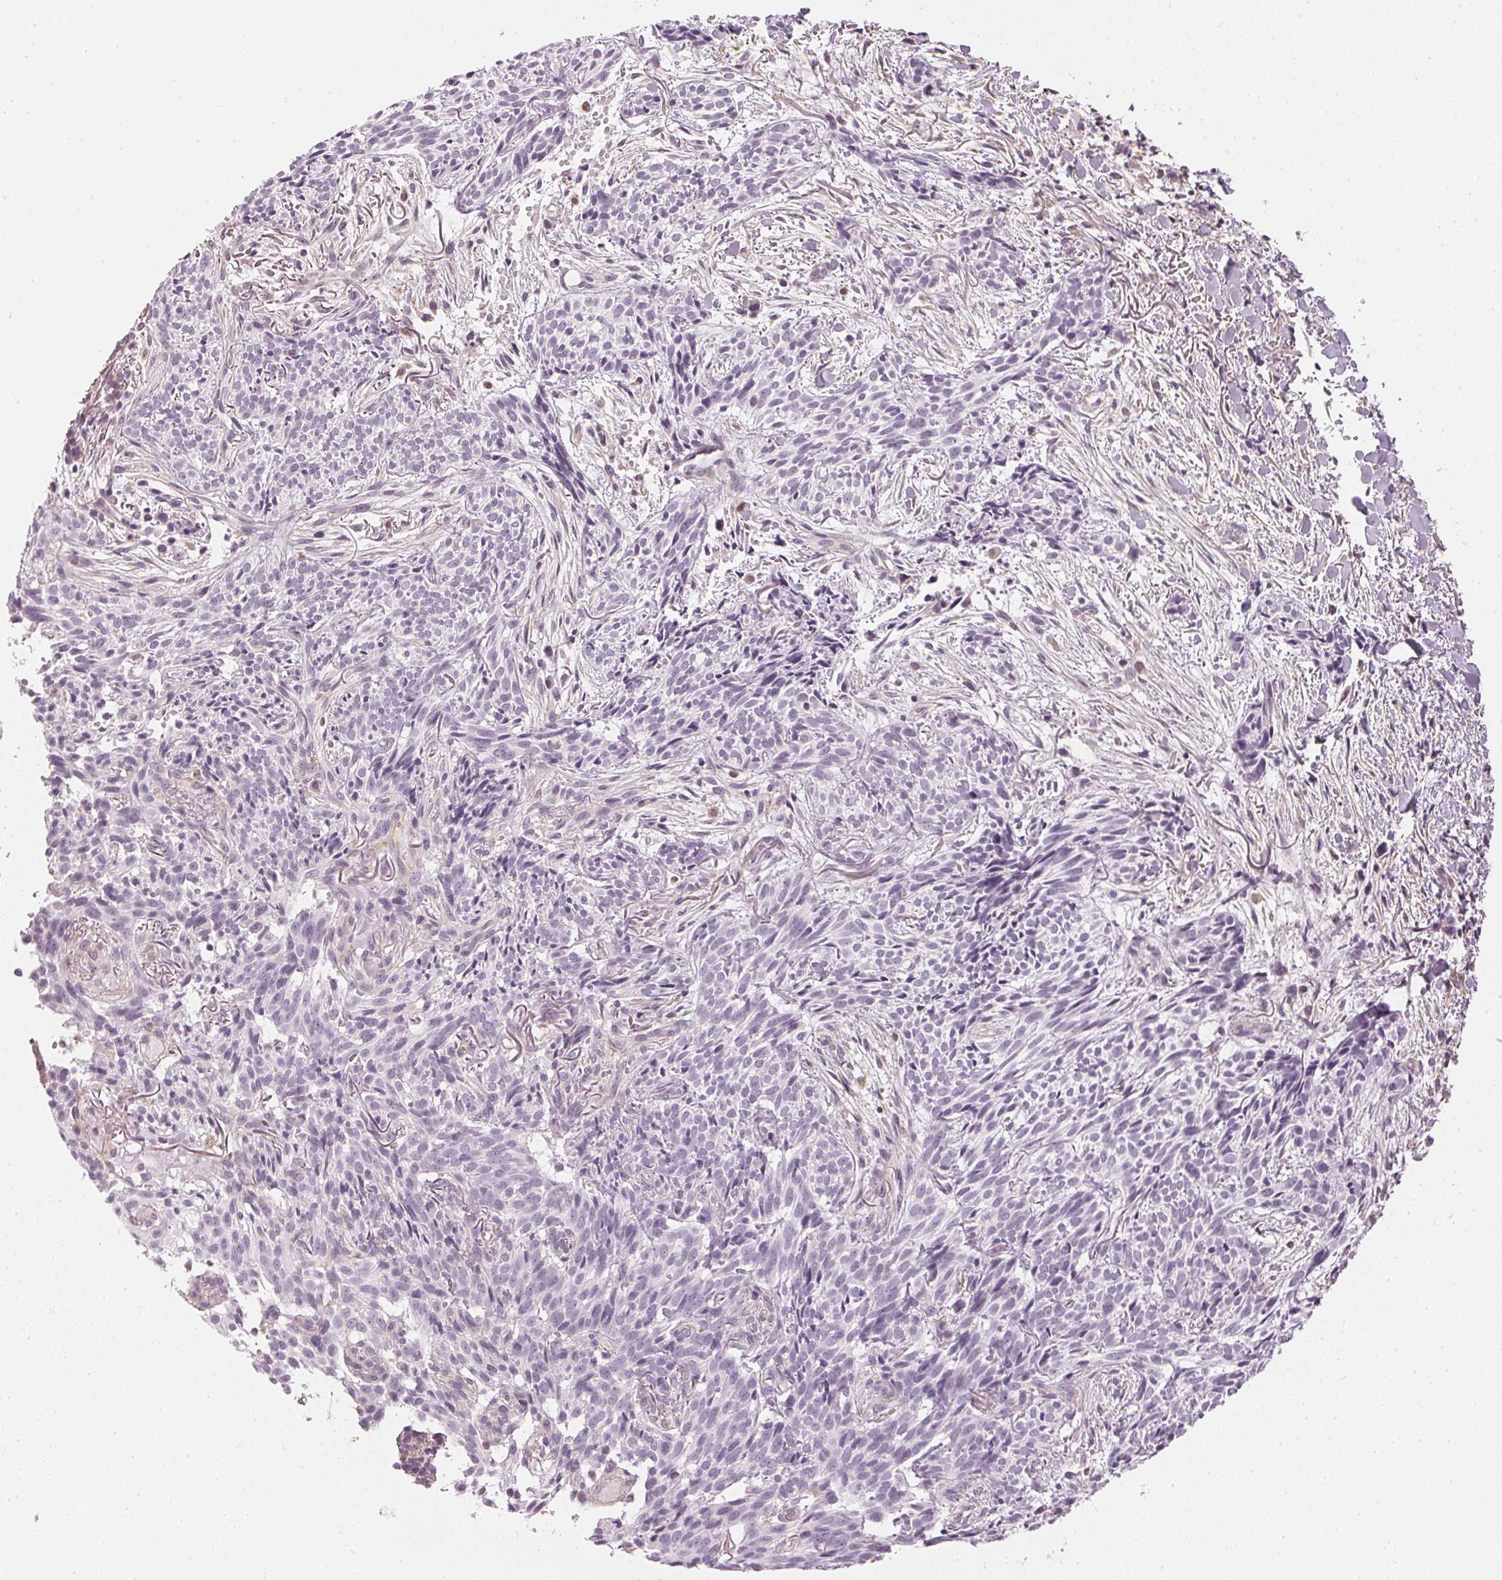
{"staining": {"intensity": "negative", "quantity": "none", "location": "none"}, "tissue": "skin cancer", "cell_type": "Tumor cells", "image_type": "cancer", "snomed": [{"axis": "morphology", "description": "Basal cell carcinoma"}, {"axis": "topography", "description": "Skin"}], "caption": "Photomicrograph shows no significant protein staining in tumor cells of skin basal cell carcinoma.", "gene": "APLP1", "patient": {"sex": "male", "age": 71}}